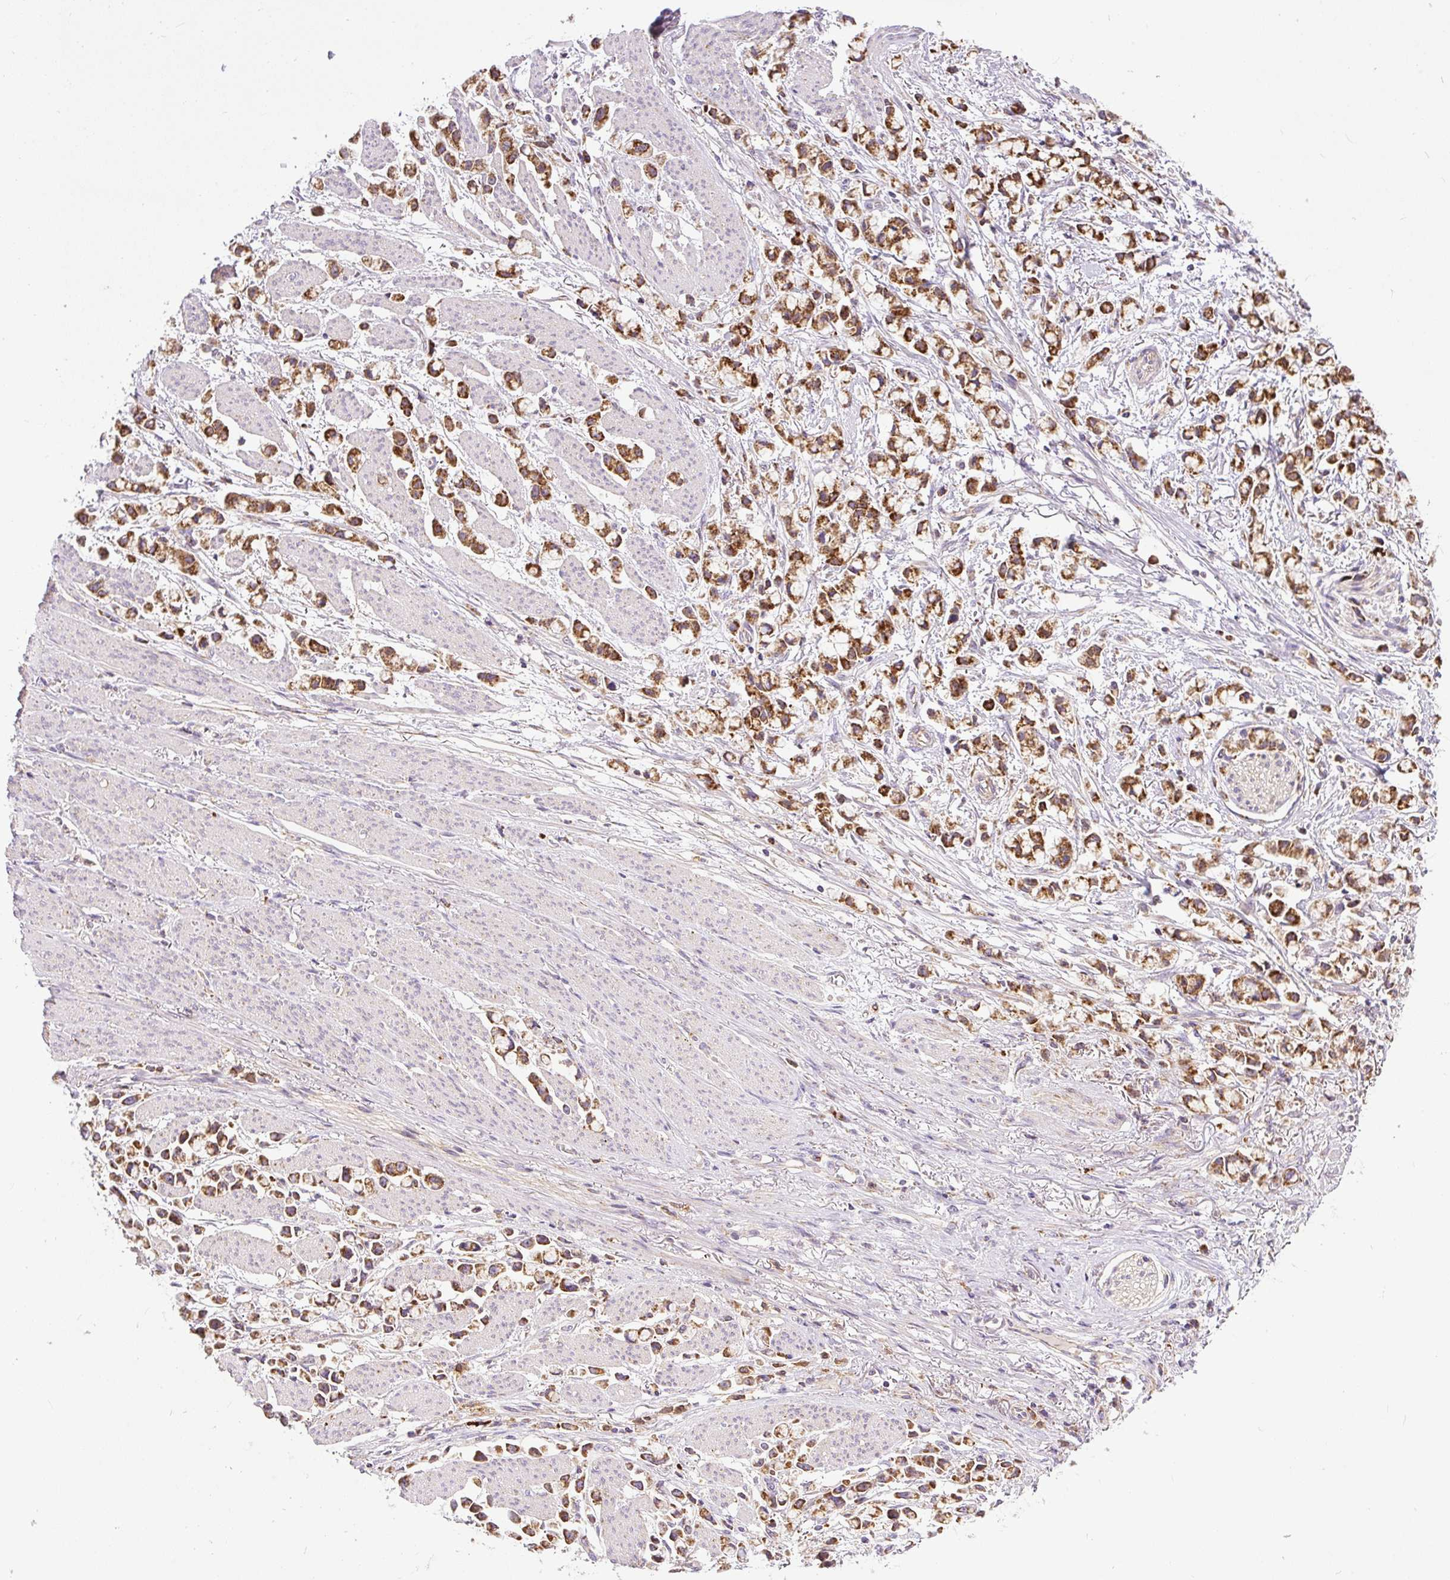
{"staining": {"intensity": "strong", "quantity": ">75%", "location": "cytoplasmic/membranous"}, "tissue": "stomach cancer", "cell_type": "Tumor cells", "image_type": "cancer", "snomed": [{"axis": "morphology", "description": "Adenocarcinoma, NOS"}, {"axis": "topography", "description": "Stomach"}], "caption": "Tumor cells demonstrate high levels of strong cytoplasmic/membranous staining in about >75% of cells in human stomach adenocarcinoma. The staining was performed using DAB (3,3'-diaminobenzidine) to visualize the protein expression in brown, while the nuclei were stained in blue with hematoxylin (Magnification: 20x).", "gene": "TM2D3", "patient": {"sex": "female", "age": 81}}